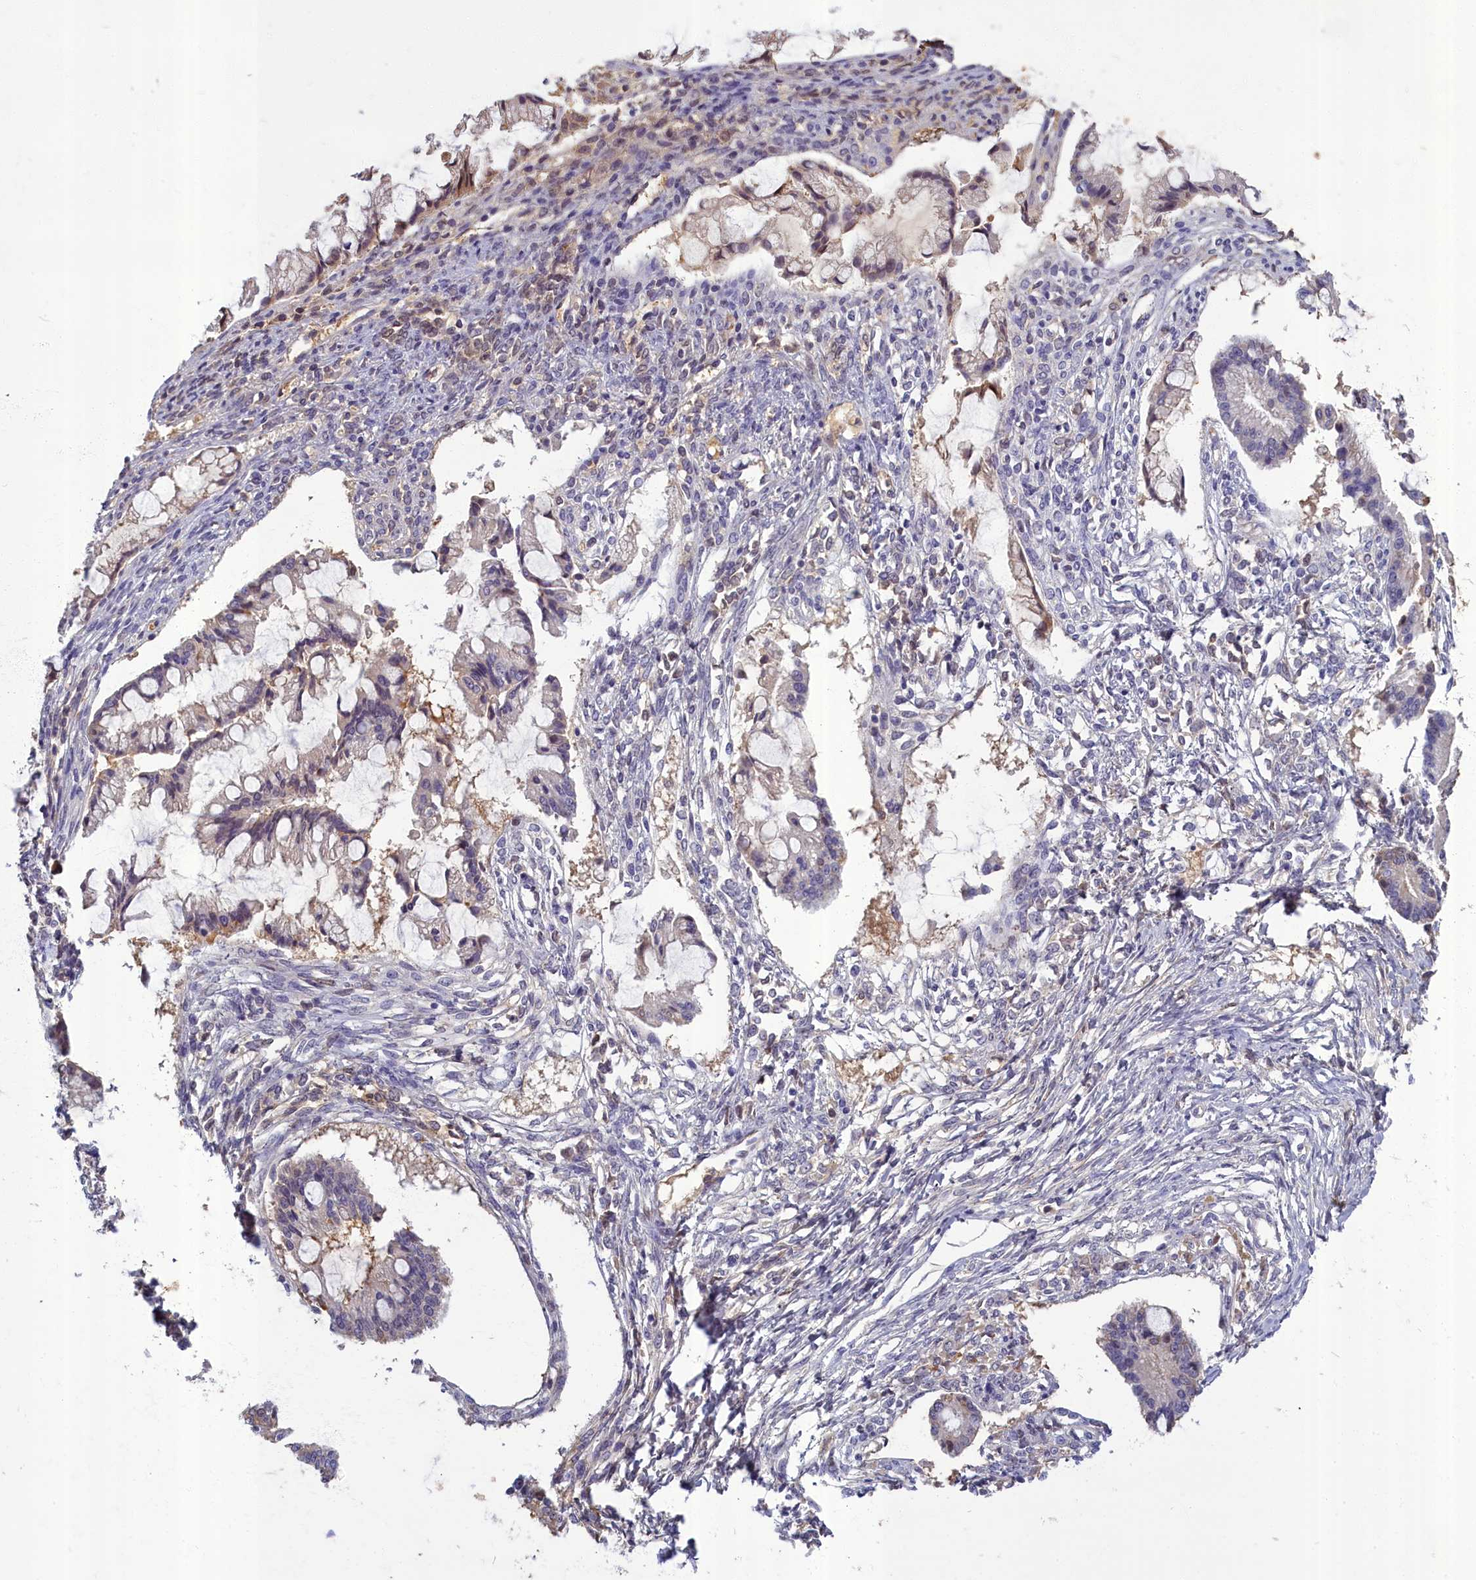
{"staining": {"intensity": "weak", "quantity": "25%-75%", "location": "cytoplasmic/membranous"}, "tissue": "ovarian cancer", "cell_type": "Tumor cells", "image_type": "cancer", "snomed": [{"axis": "morphology", "description": "Cystadenocarcinoma, mucinous, NOS"}, {"axis": "topography", "description": "Ovary"}], "caption": "Immunohistochemical staining of mucinous cystadenocarcinoma (ovarian) reveals weak cytoplasmic/membranous protein positivity in about 25%-75% of tumor cells. The protein is shown in brown color, while the nuclei are stained blue.", "gene": "SV2C", "patient": {"sex": "female", "age": 73}}